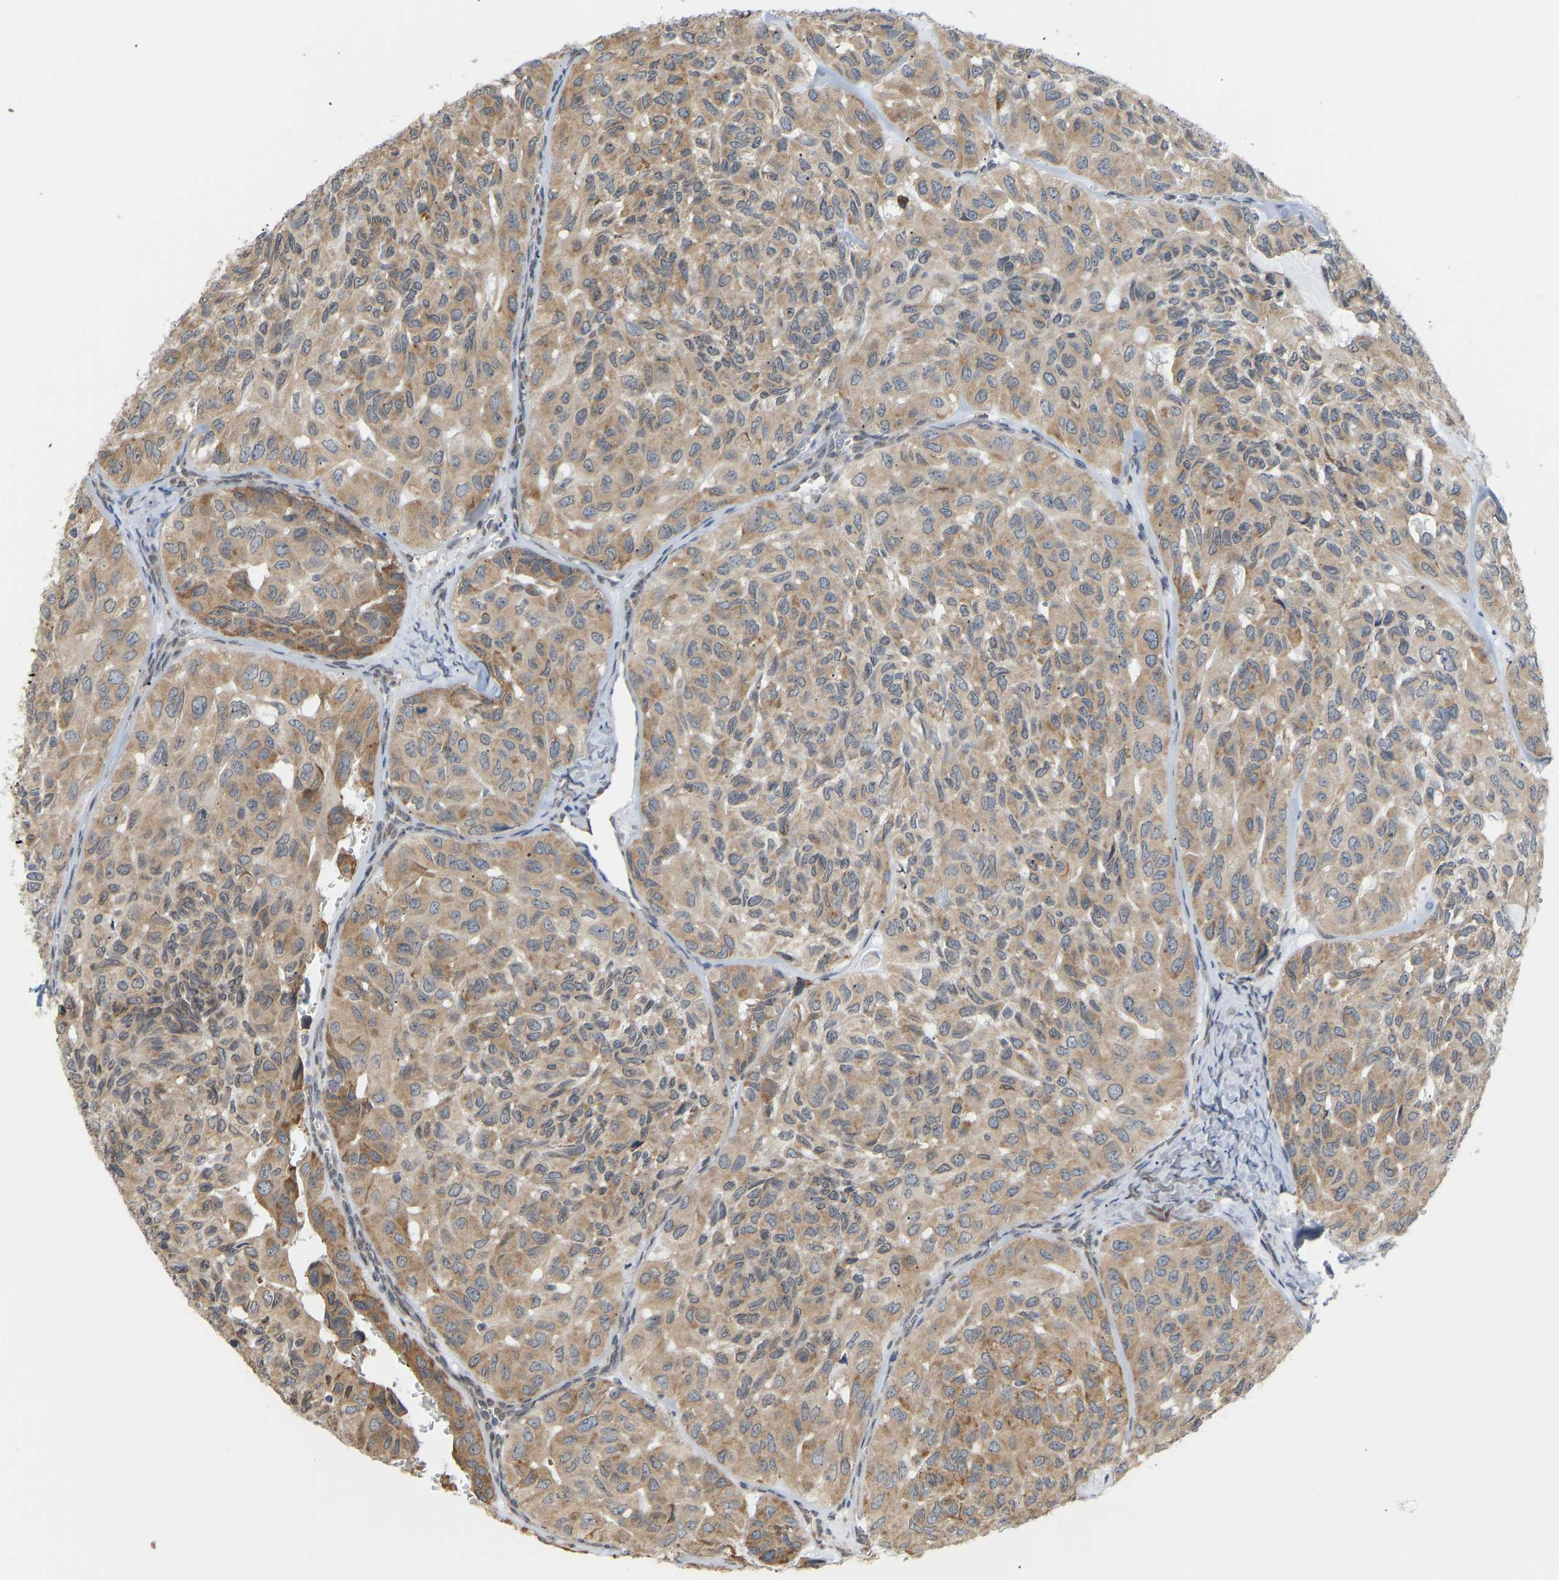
{"staining": {"intensity": "moderate", "quantity": ">75%", "location": "cytoplasmic/membranous"}, "tissue": "head and neck cancer", "cell_type": "Tumor cells", "image_type": "cancer", "snomed": [{"axis": "morphology", "description": "Adenocarcinoma, NOS"}, {"axis": "topography", "description": "Salivary gland, NOS"}, {"axis": "topography", "description": "Head-Neck"}], "caption": "Immunohistochemistry (IHC) histopathology image of neoplastic tissue: human head and neck cancer stained using immunohistochemistry (IHC) exhibits medium levels of moderate protein expression localized specifically in the cytoplasmic/membranous of tumor cells, appearing as a cytoplasmic/membranous brown color.", "gene": "BEND3", "patient": {"sex": "female", "age": 76}}